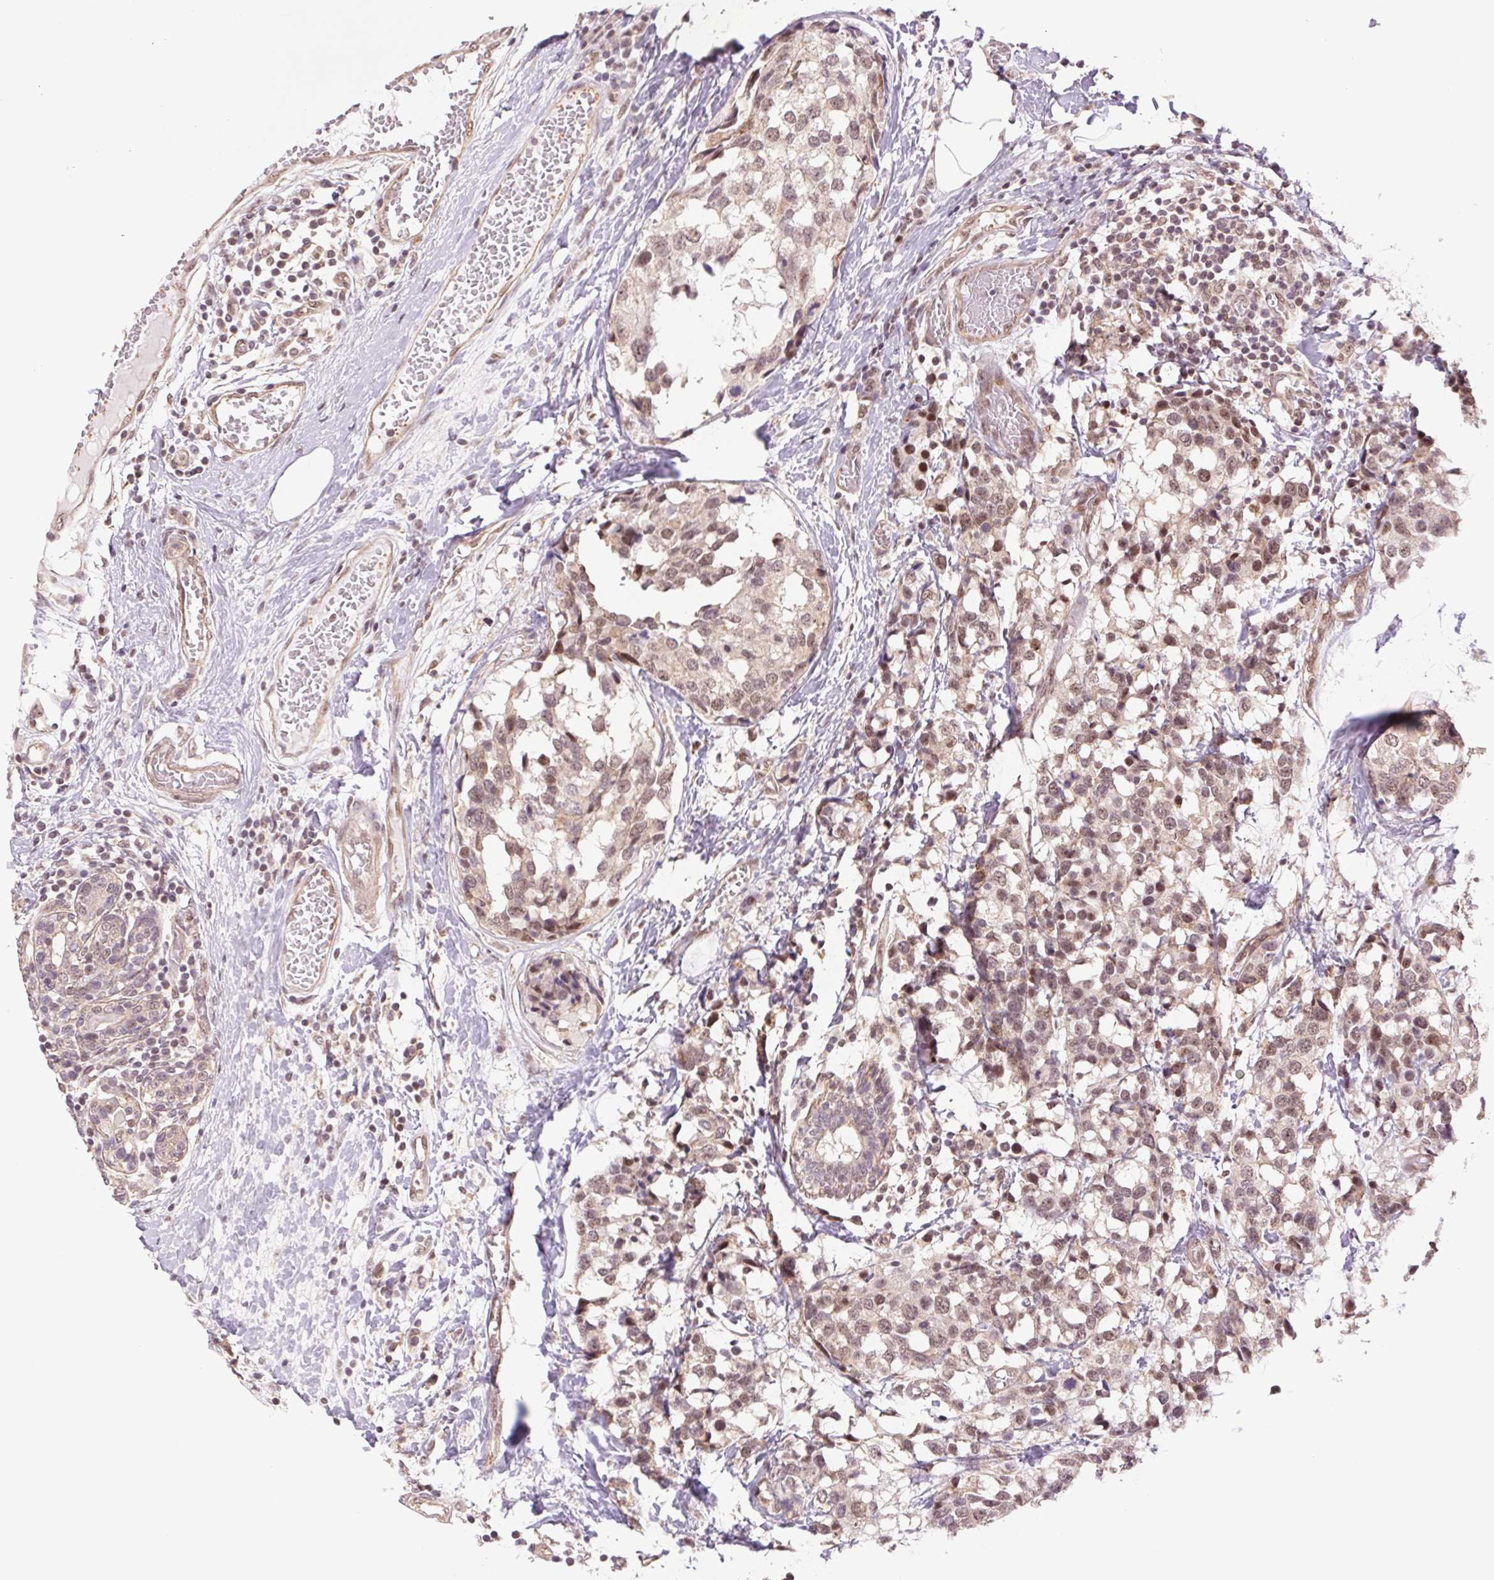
{"staining": {"intensity": "weak", "quantity": ">75%", "location": "cytoplasmic/membranous"}, "tissue": "breast cancer", "cell_type": "Tumor cells", "image_type": "cancer", "snomed": [{"axis": "morphology", "description": "Lobular carcinoma"}, {"axis": "topography", "description": "Breast"}], "caption": "DAB (3,3'-diaminobenzidine) immunohistochemical staining of human breast lobular carcinoma exhibits weak cytoplasmic/membranous protein expression in approximately >75% of tumor cells. (DAB IHC with brightfield microscopy, high magnification).", "gene": "CWC25", "patient": {"sex": "female", "age": 59}}